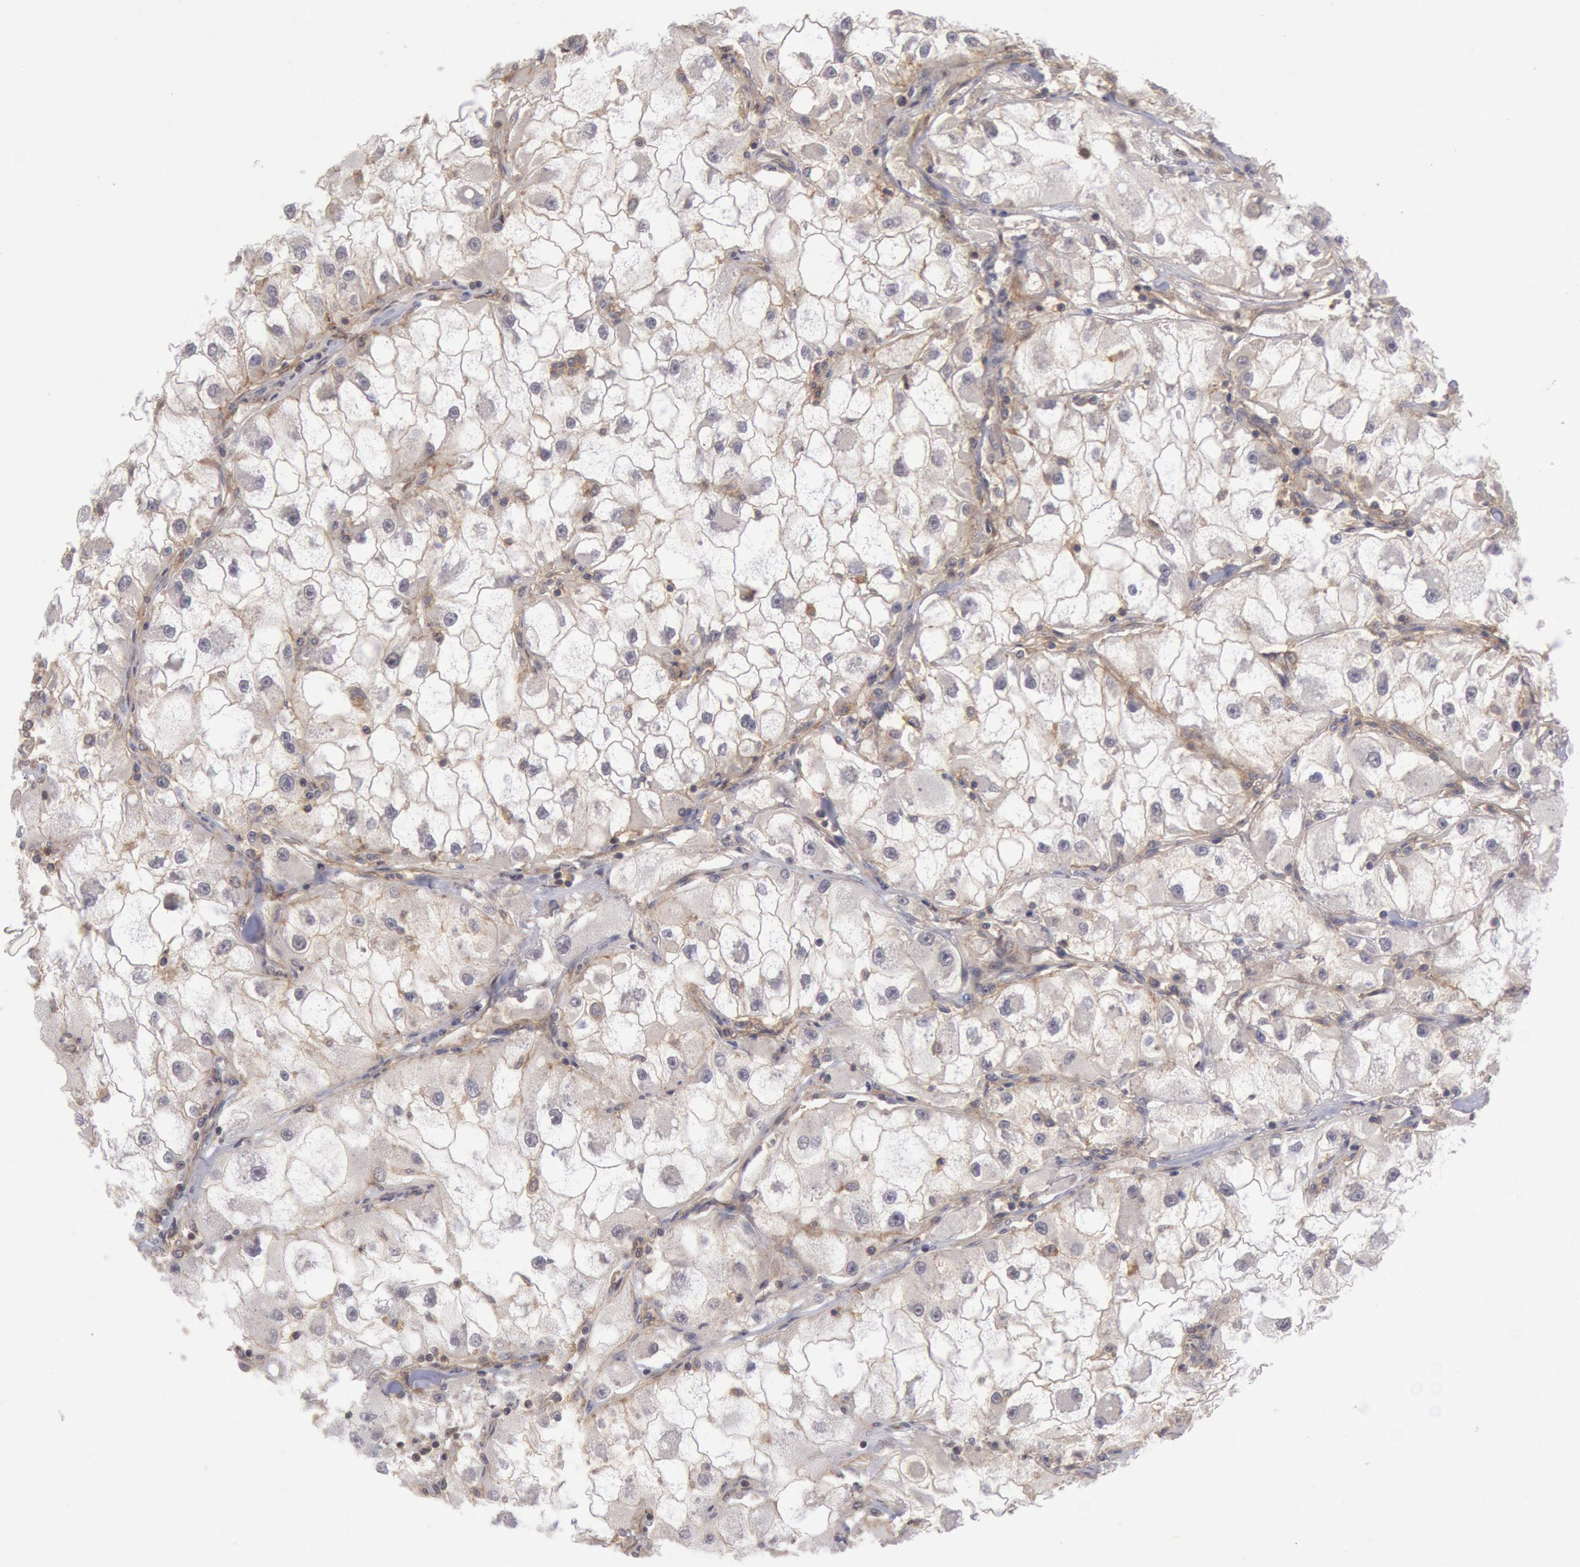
{"staining": {"intensity": "negative", "quantity": "none", "location": "none"}, "tissue": "renal cancer", "cell_type": "Tumor cells", "image_type": "cancer", "snomed": [{"axis": "morphology", "description": "Adenocarcinoma, NOS"}, {"axis": "topography", "description": "Kidney"}], "caption": "The histopathology image shows no staining of tumor cells in renal adenocarcinoma.", "gene": "STX4", "patient": {"sex": "female", "age": 73}}